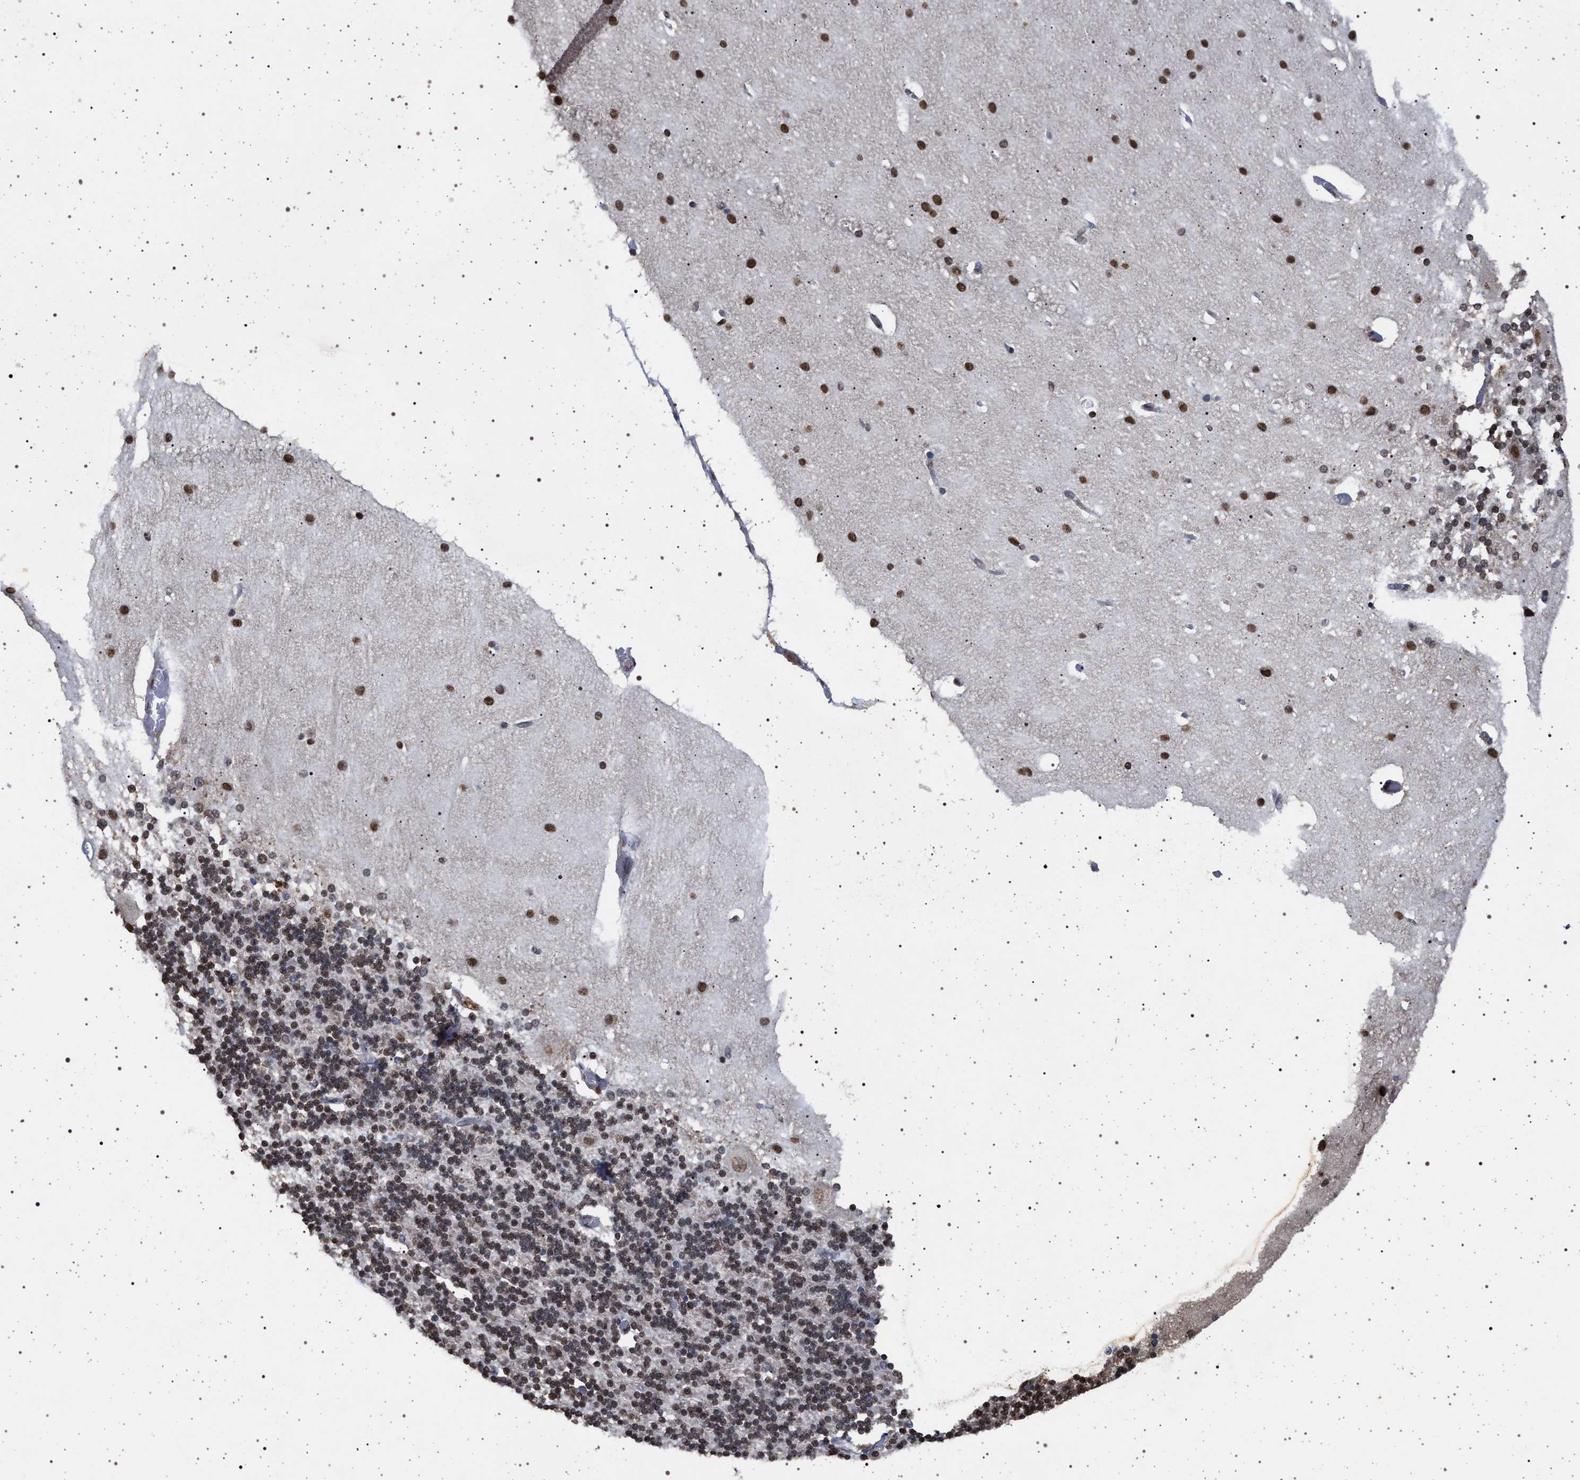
{"staining": {"intensity": "moderate", "quantity": ">75%", "location": "nuclear"}, "tissue": "cerebellum", "cell_type": "Cells in granular layer", "image_type": "normal", "snomed": [{"axis": "morphology", "description": "Normal tissue, NOS"}, {"axis": "topography", "description": "Cerebellum"}], "caption": "Human cerebellum stained with a brown dye exhibits moderate nuclear positive staining in approximately >75% of cells in granular layer.", "gene": "PHF12", "patient": {"sex": "female", "age": 54}}